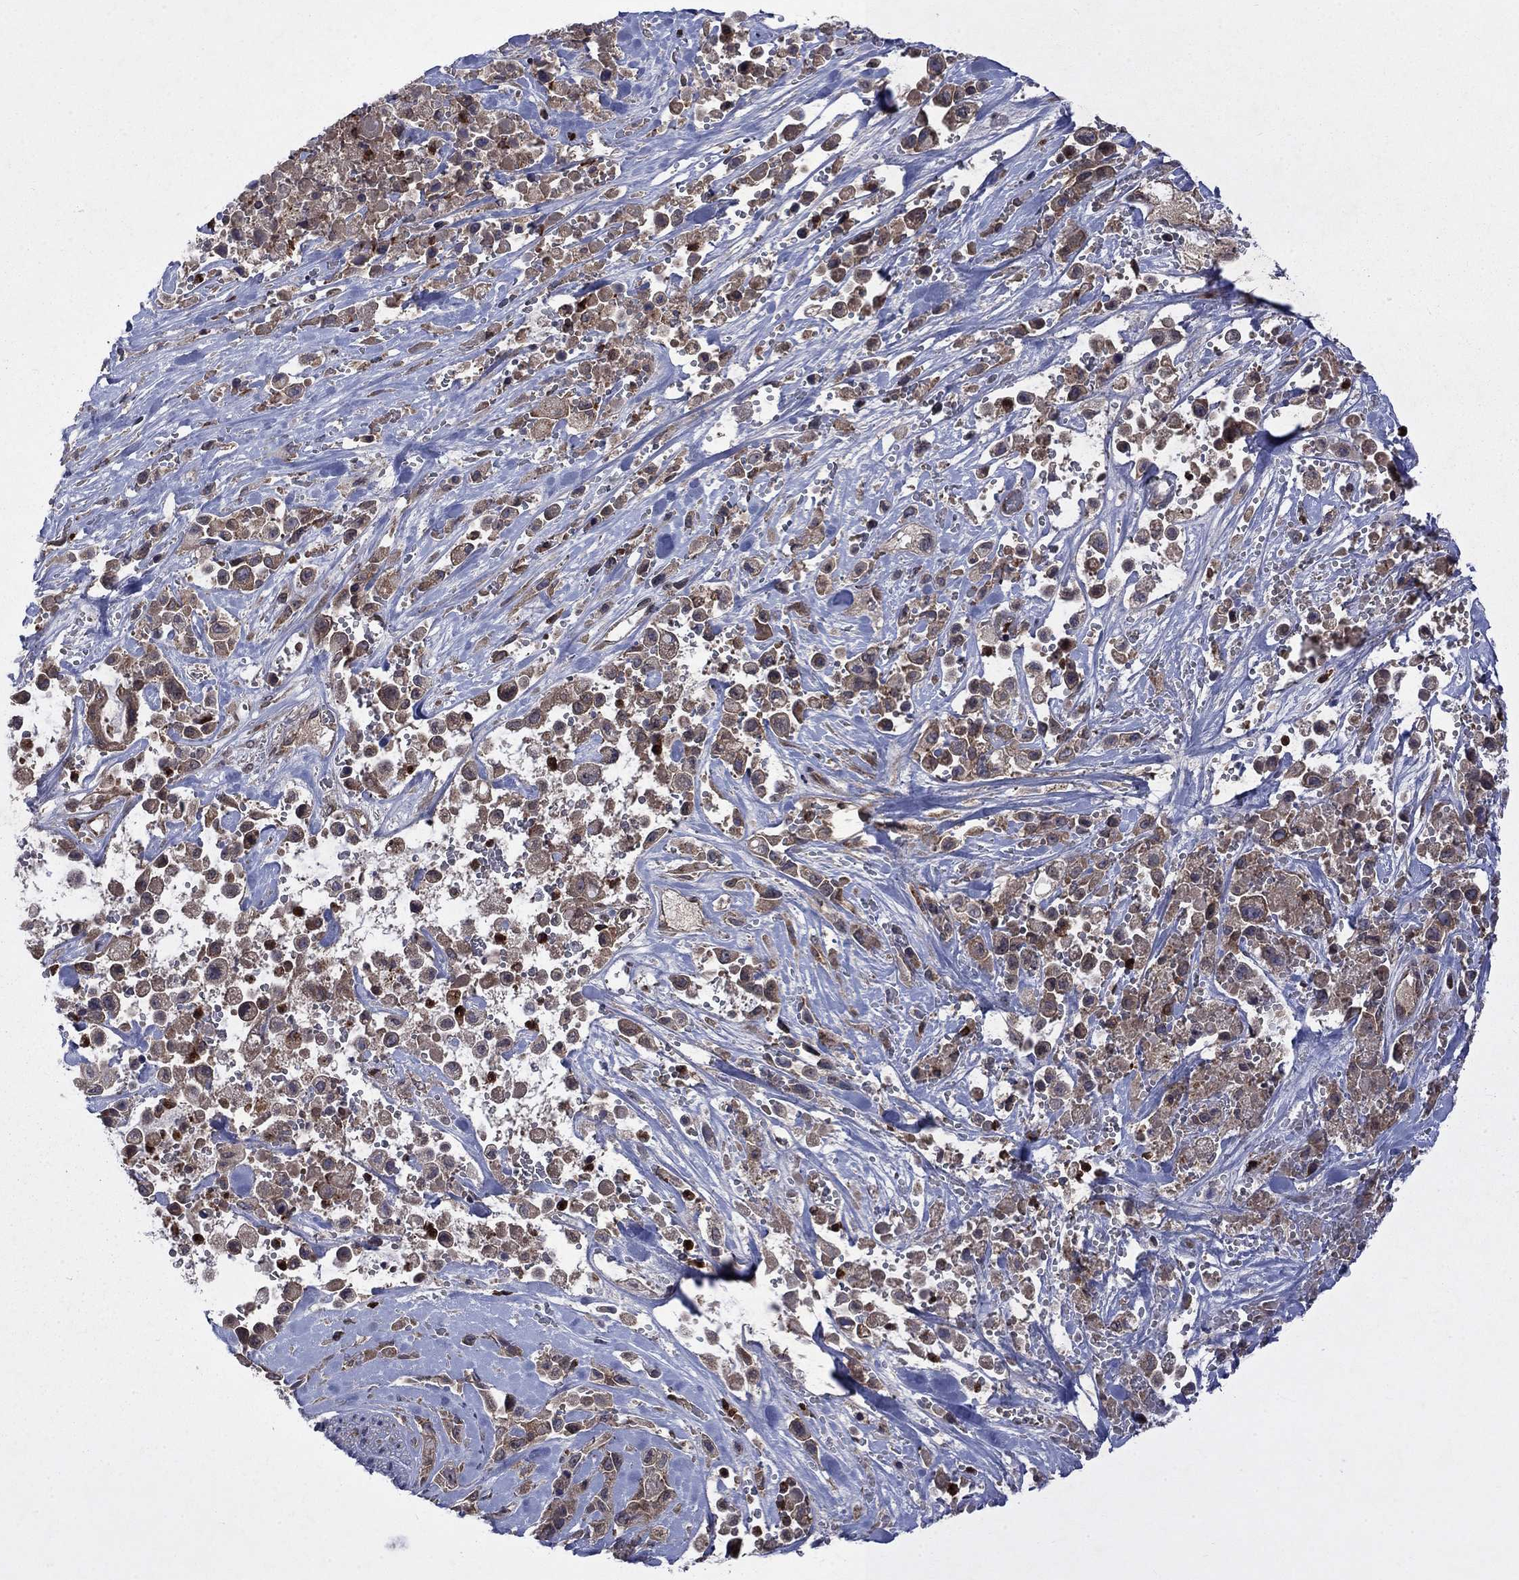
{"staining": {"intensity": "moderate", "quantity": "25%-75%", "location": "cytoplasmic/membranous"}, "tissue": "pancreatic cancer", "cell_type": "Tumor cells", "image_type": "cancer", "snomed": [{"axis": "morphology", "description": "Adenocarcinoma, NOS"}, {"axis": "topography", "description": "Pancreas"}], "caption": "Adenocarcinoma (pancreatic) stained for a protein (brown) reveals moderate cytoplasmic/membranous positive expression in about 25%-75% of tumor cells.", "gene": "TMEM33", "patient": {"sex": "male", "age": 44}}